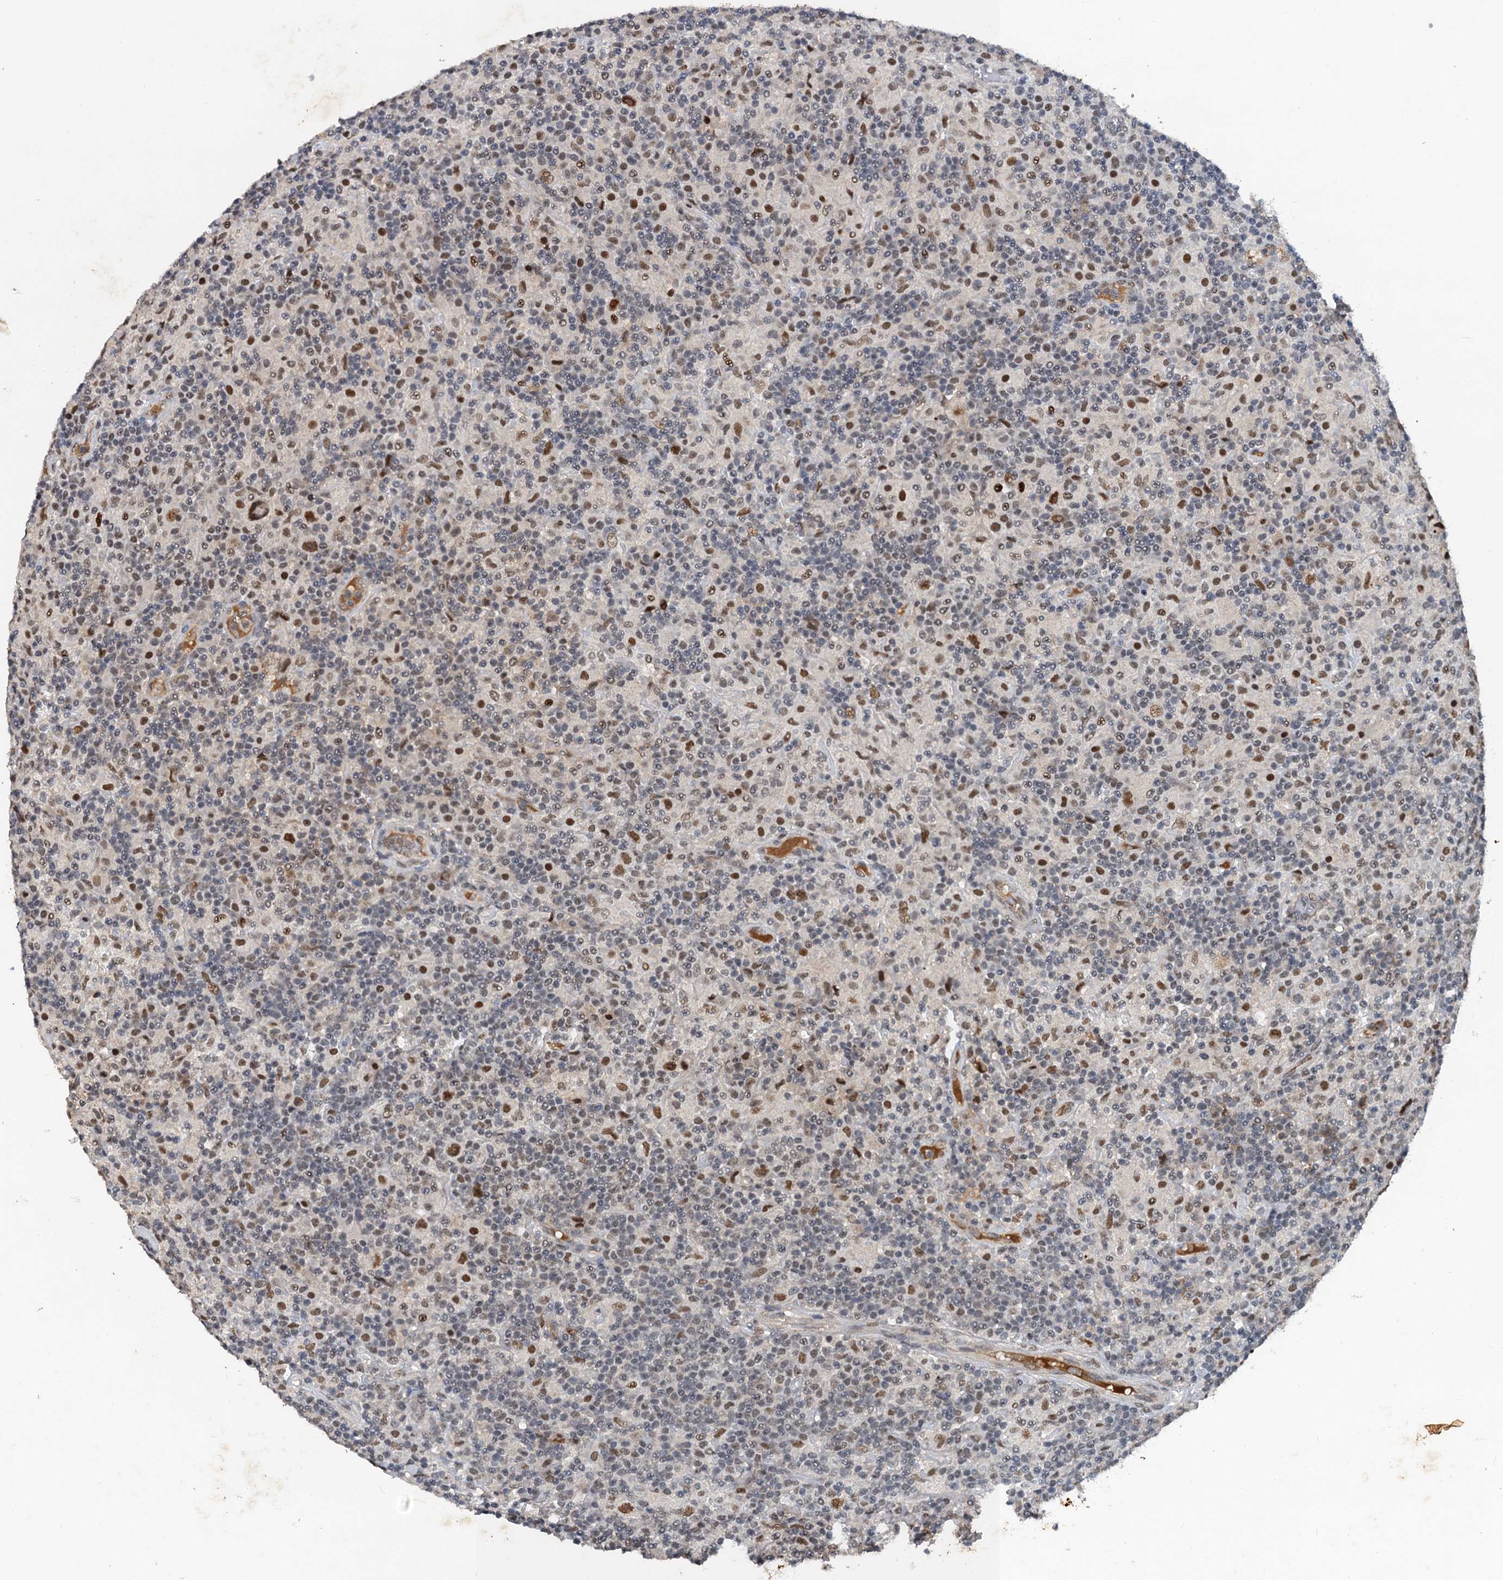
{"staining": {"intensity": "moderate", "quantity": ">75%", "location": "nuclear"}, "tissue": "lymphoma", "cell_type": "Tumor cells", "image_type": "cancer", "snomed": [{"axis": "morphology", "description": "Hodgkin's disease, NOS"}, {"axis": "topography", "description": "Lymph node"}], "caption": "Human Hodgkin's disease stained for a protein (brown) displays moderate nuclear positive positivity in about >75% of tumor cells.", "gene": "CSTF3", "patient": {"sex": "male", "age": 70}}